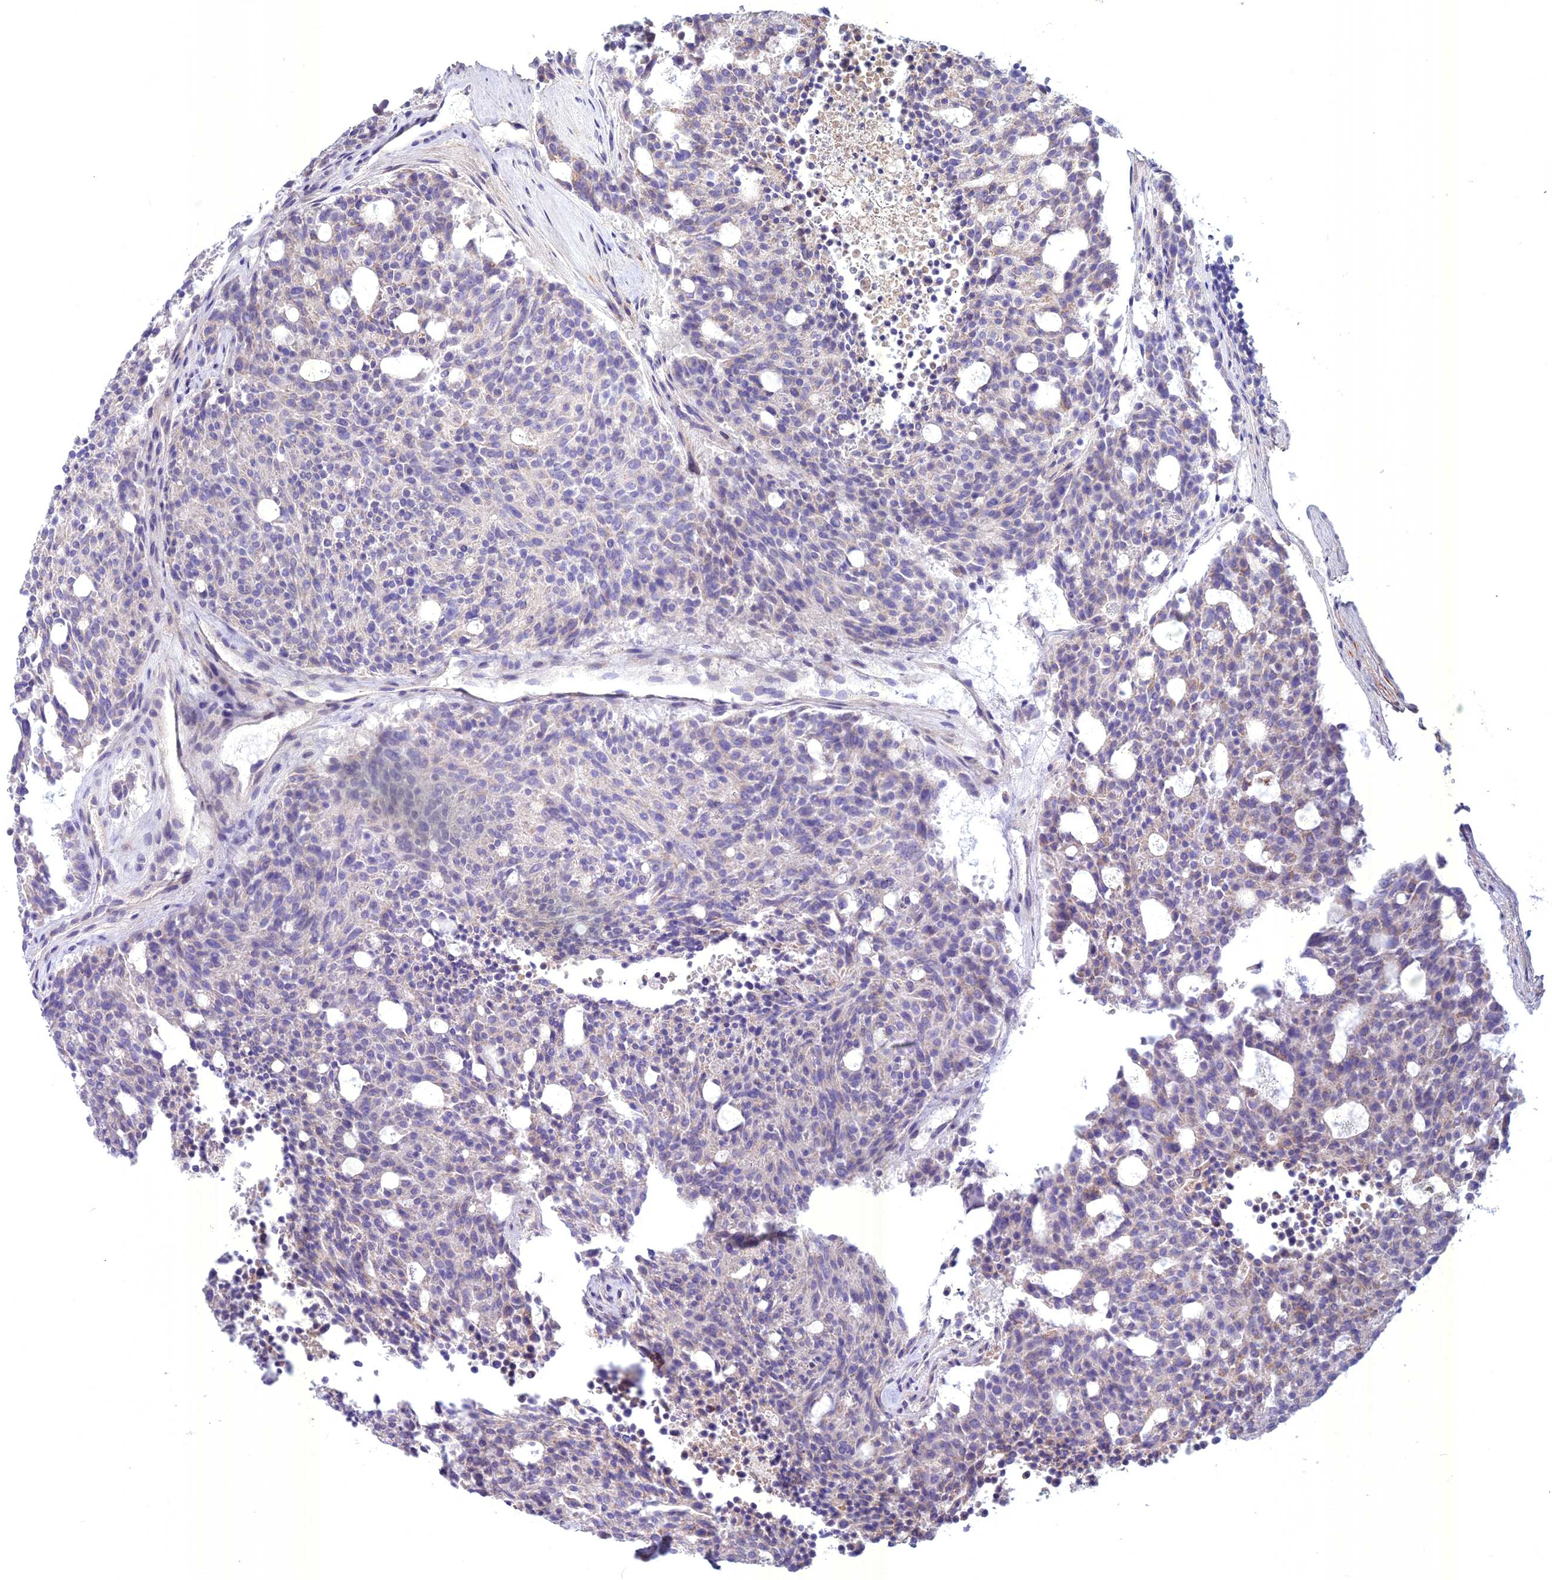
{"staining": {"intensity": "negative", "quantity": "none", "location": "none"}, "tissue": "carcinoid", "cell_type": "Tumor cells", "image_type": "cancer", "snomed": [{"axis": "morphology", "description": "Carcinoid, malignant, NOS"}, {"axis": "topography", "description": "Pancreas"}], "caption": "Immunohistochemistry (IHC) image of human malignant carcinoid stained for a protein (brown), which shows no staining in tumor cells. (DAB (3,3'-diaminobenzidine) immunohistochemistry (IHC) with hematoxylin counter stain).", "gene": "SPHKAP", "patient": {"sex": "female", "age": 54}}